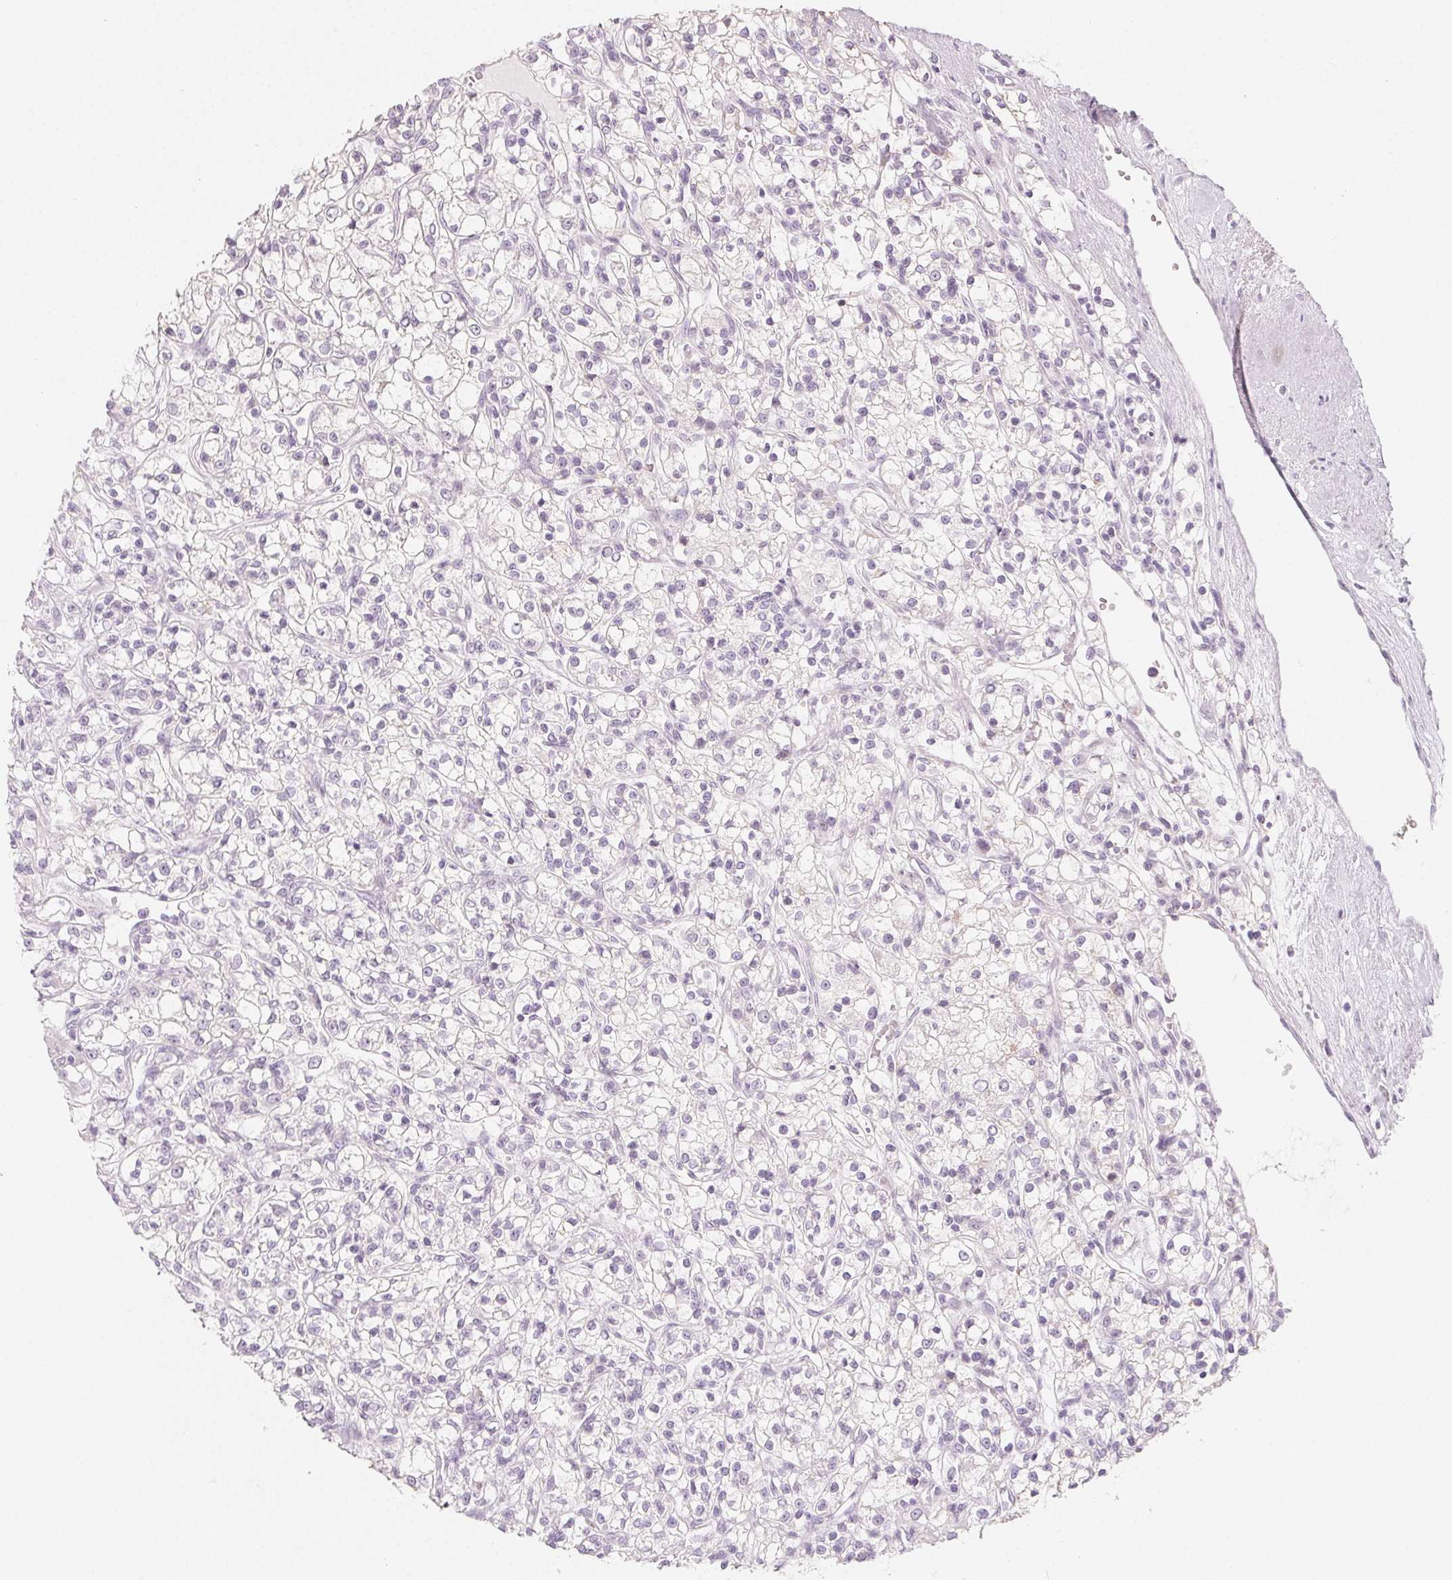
{"staining": {"intensity": "negative", "quantity": "none", "location": "none"}, "tissue": "renal cancer", "cell_type": "Tumor cells", "image_type": "cancer", "snomed": [{"axis": "morphology", "description": "Adenocarcinoma, NOS"}, {"axis": "topography", "description": "Kidney"}], "caption": "DAB immunohistochemical staining of renal adenocarcinoma exhibits no significant positivity in tumor cells.", "gene": "SH3GL2", "patient": {"sex": "female", "age": 59}}